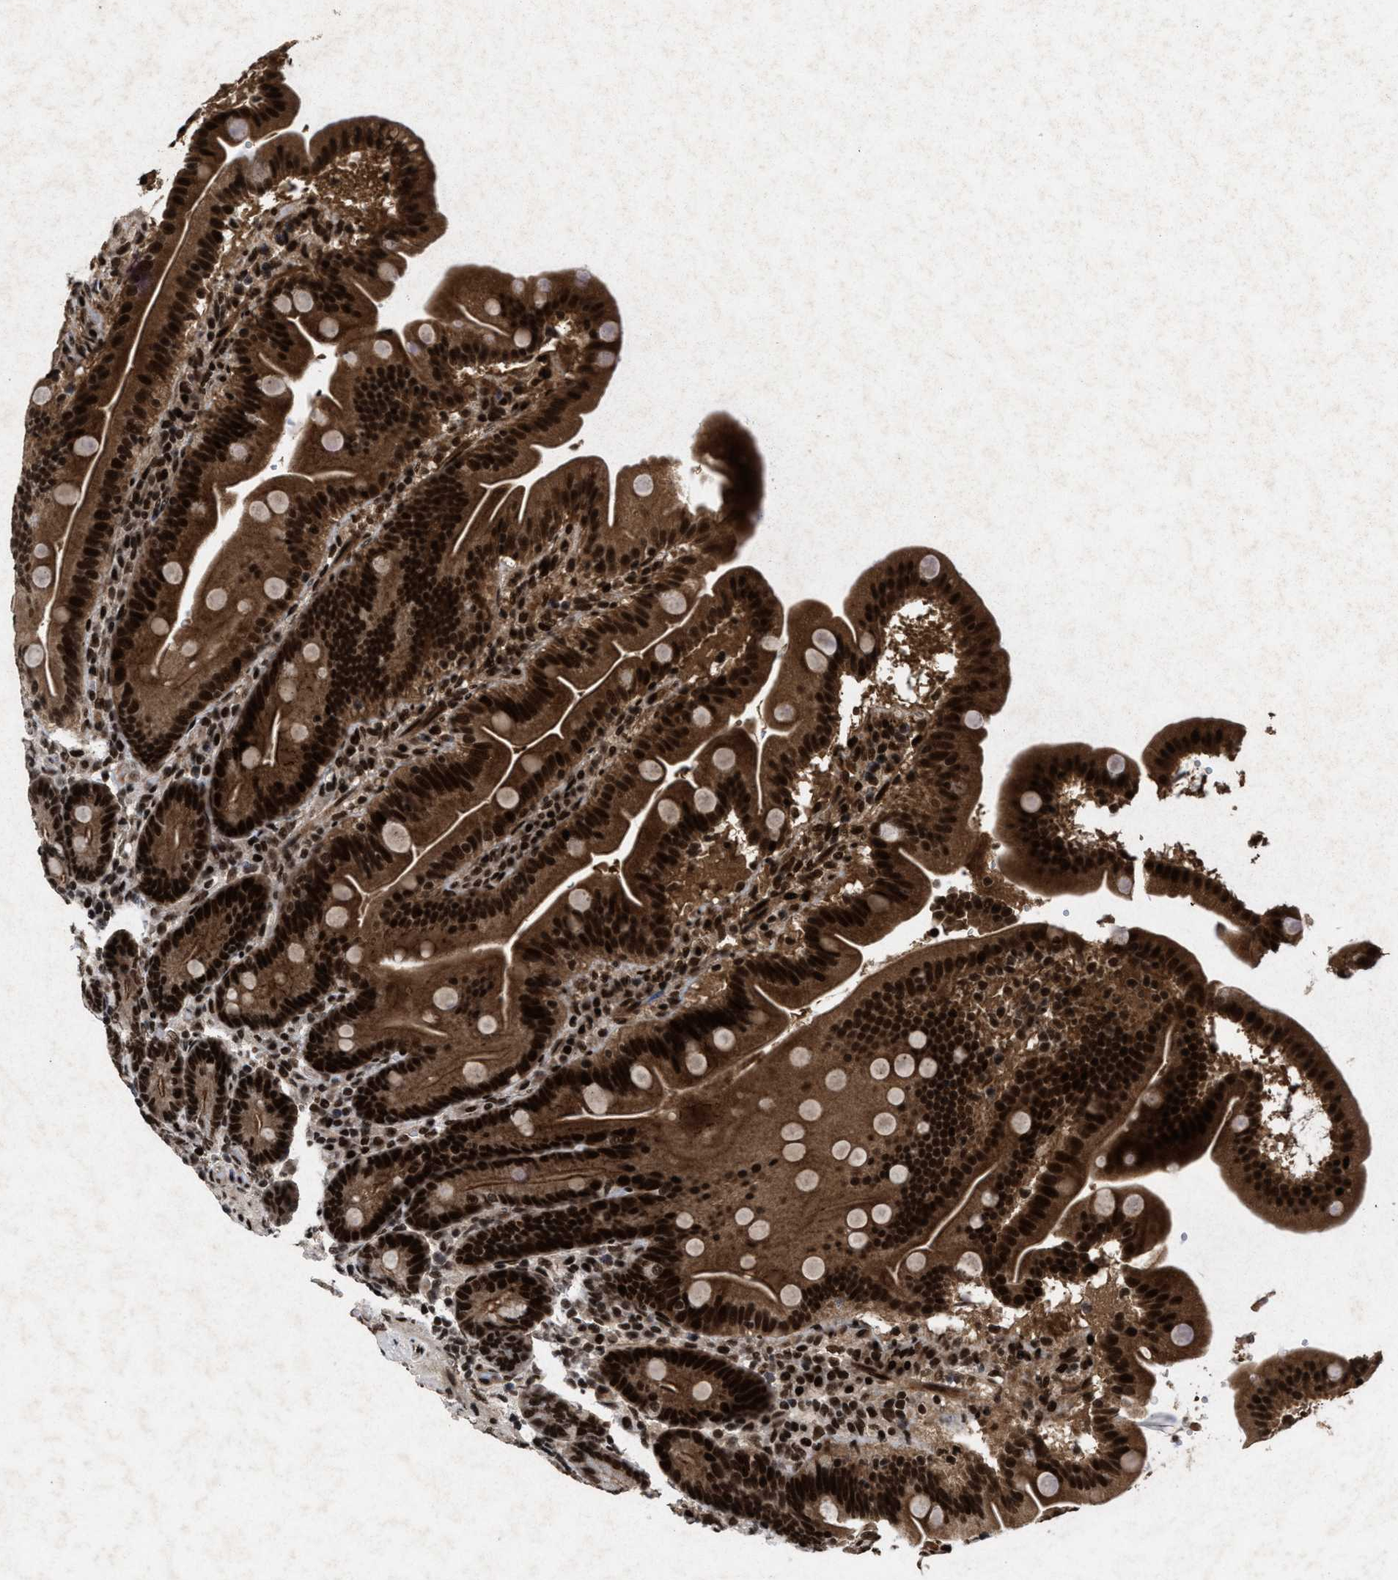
{"staining": {"intensity": "strong", "quantity": ">75%", "location": "cytoplasmic/membranous,nuclear"}, "tissue": "duodenum", "cell_type": "Glandular cells", "image_type": "normal", "snomed": [{"axis": "morphology", "description": "Normal tissue, NOS"}, {"axis": "topography", "description": "Duodenum"}], "caption": "This histopathology image demonstrates immunohistochemistry staining of benign duodenum, with high strong cytoplasmic/membranous,nuclear positivity in about >75% of glandular cells.", "gene": "WIZ", "patient": {"sex": "male", "age": 54}}